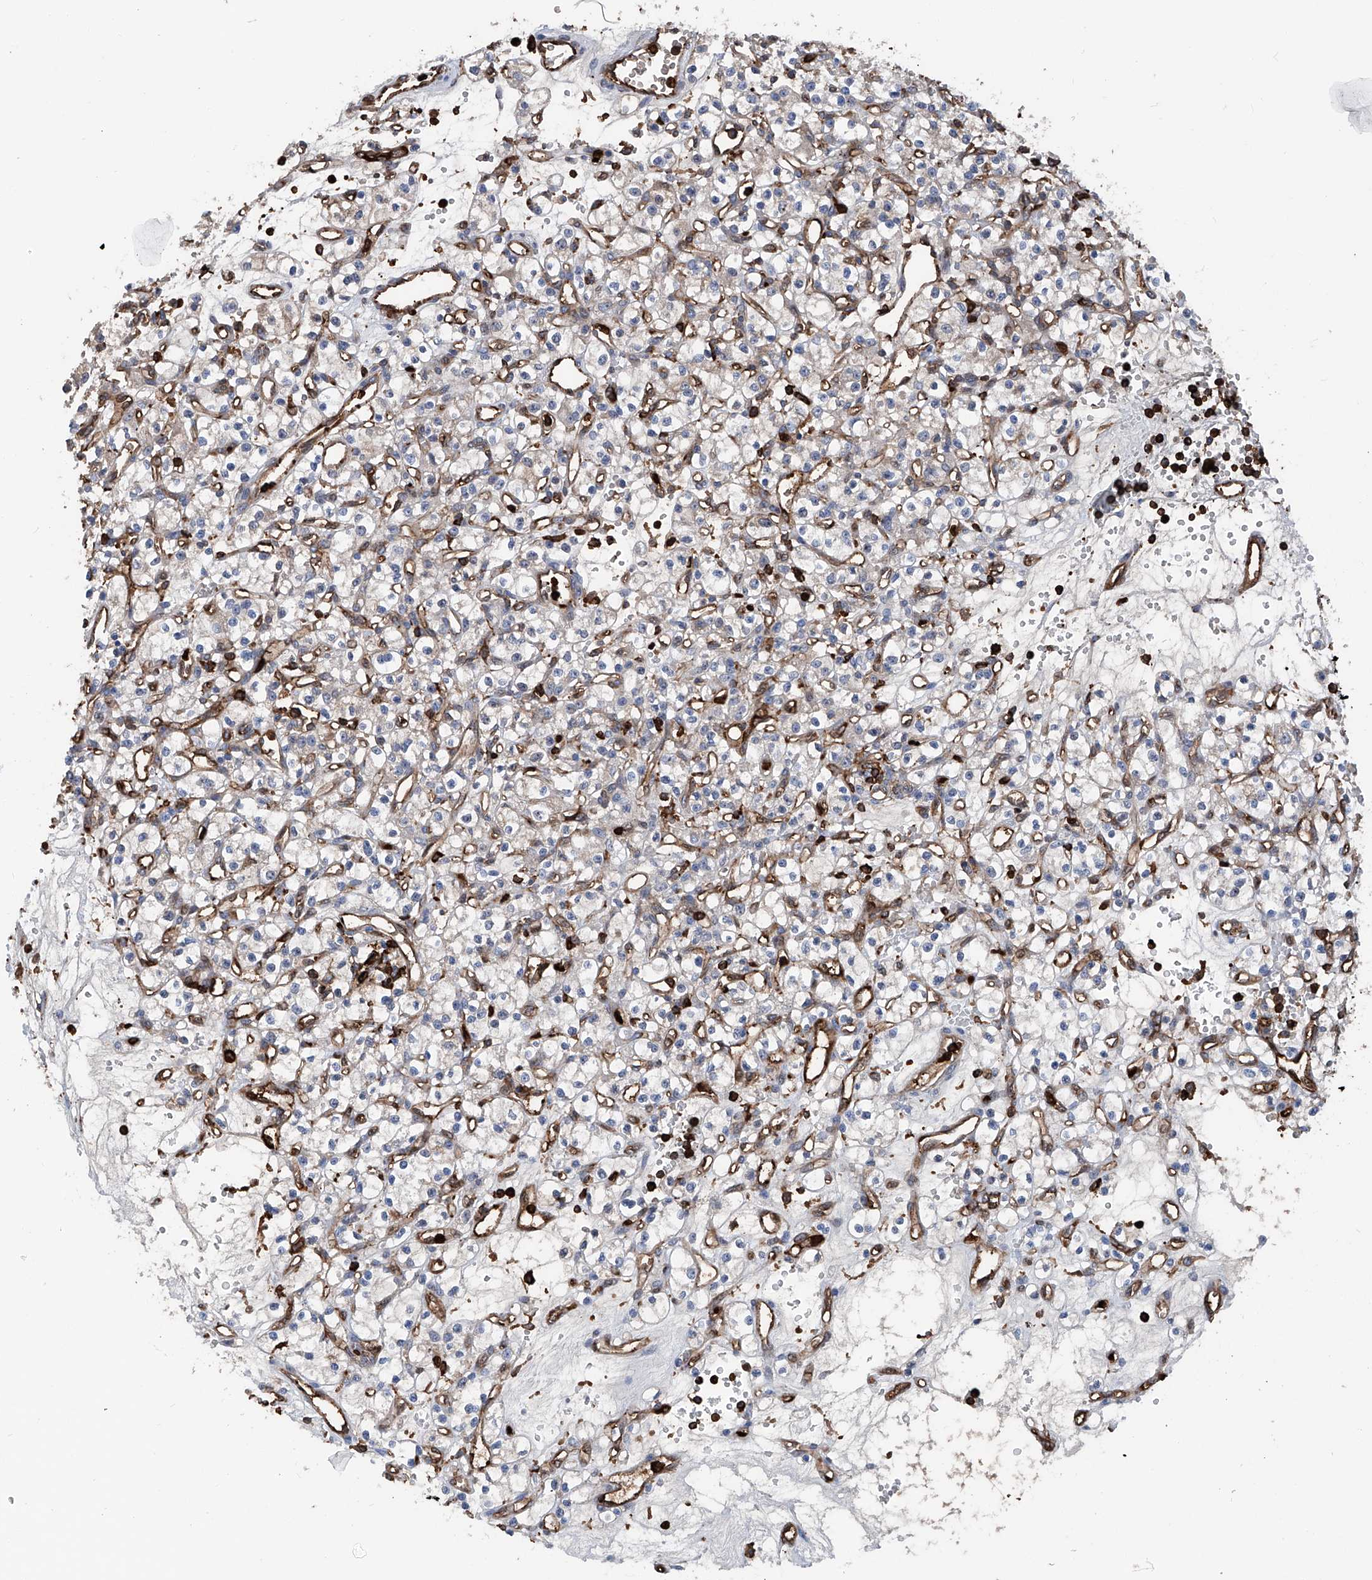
{"staining": {"intensity": "negative", "quantity": "none", "location": "none"}, "tissue": "renal cancer", "cell_type": "Tumor cells", "image_type": "cancer", "snomed": [{"axis": "morphology", "description": "Adenocarcinoma, NOS"}, {"axis": "topography", "description": "Kidney"}], "caption": "Protein analysis of renal cancer (adenocarcinoma) reveals no significant positivity in tumor cells.", "gene": "ZNF484", "patient": {"sex": "female", "age": 59}}